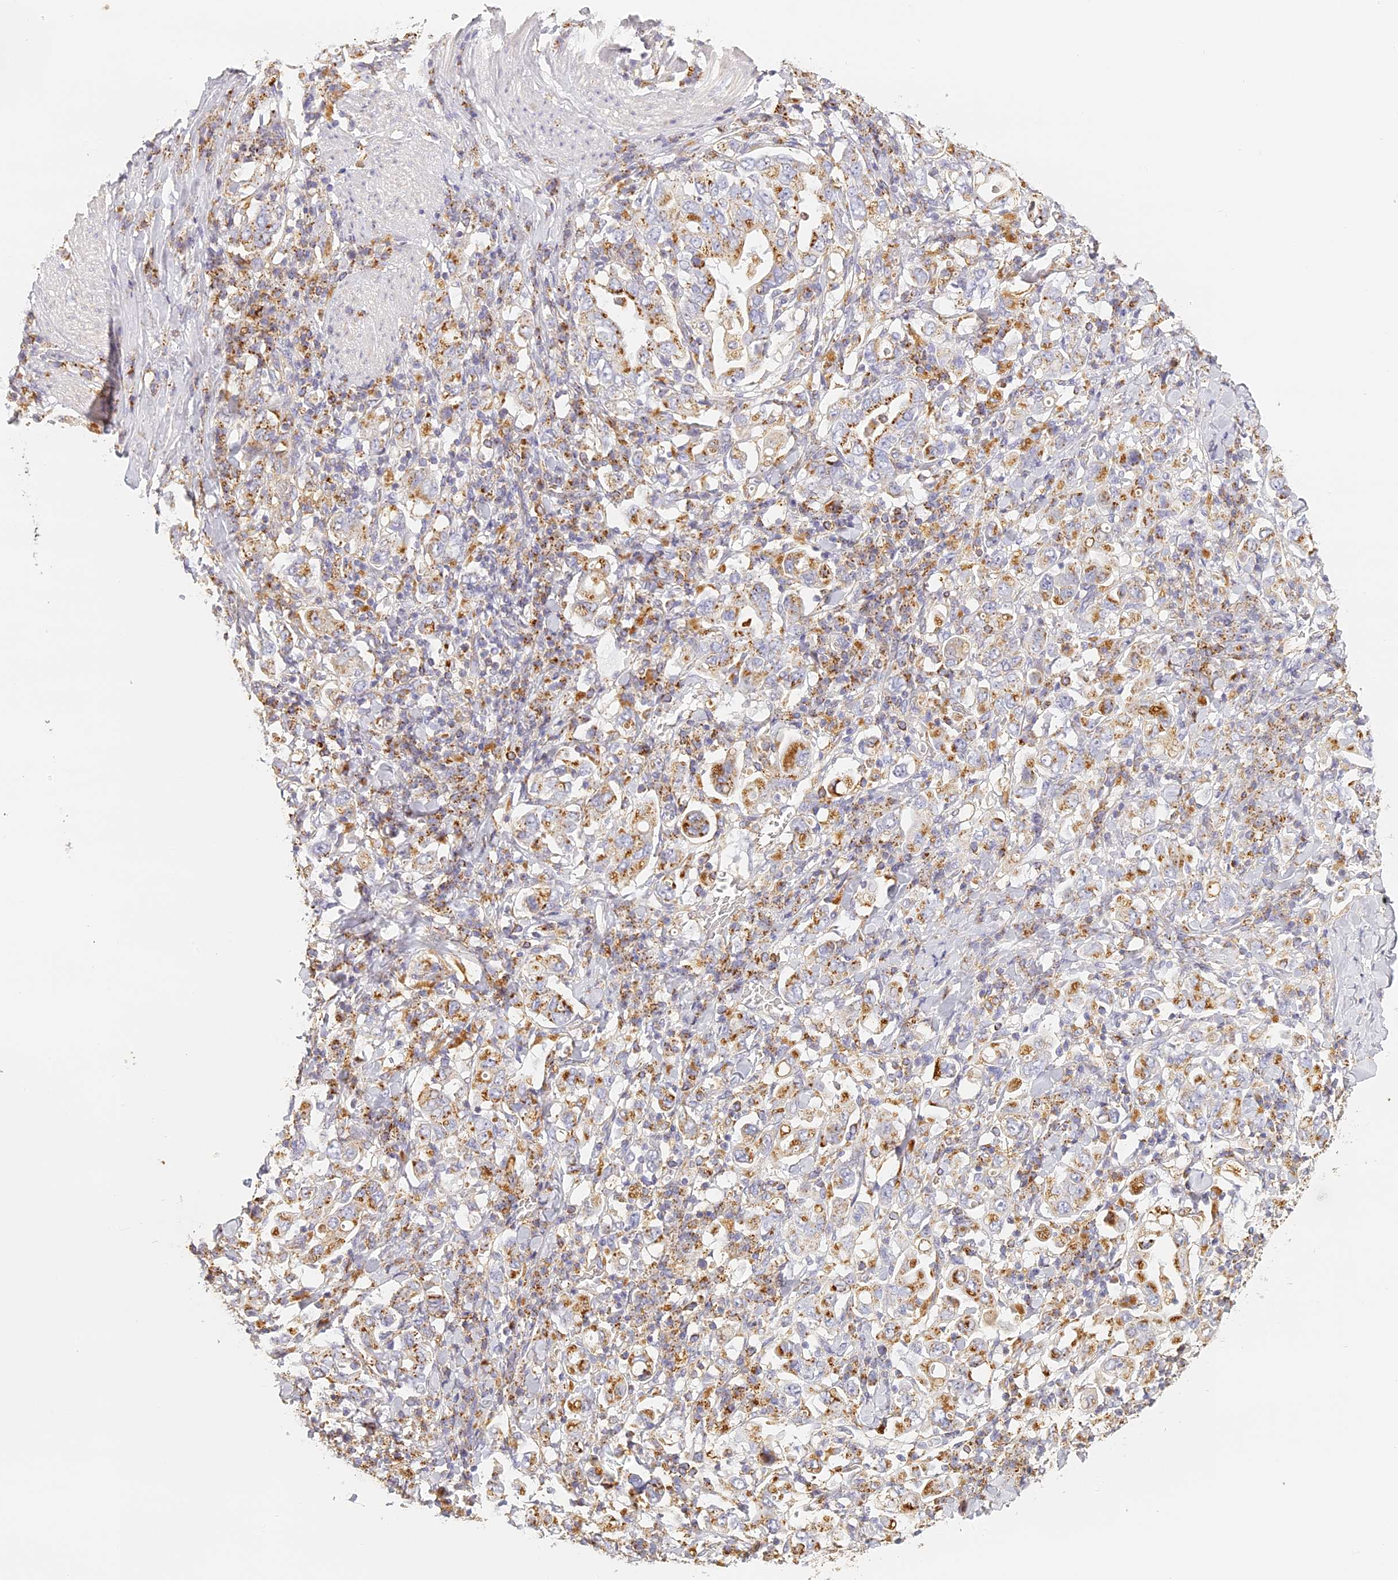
{"staining": {"intensity": "moderate", "quantity": ">75%", "location": "cytoplasmic/membranous"}, "tissue": "stomach cancer", "cell_type": "Tumor cells", "image_type": "cancer", "snomed": [{"axis": "morphology", "description": "Adenocarcinoma, NOS"}, {"axis": "topography", "description": "Stomach, upper"}], "caption": "Stomach cancer (adenocarcinoma) stained with immunohistochemistry exhibits moderate cytoplasmic/membranous positivity in approximately >75% of tumor cells.", "gene": "LAMP2", "patient": {"sex": "male", "age": 62}}